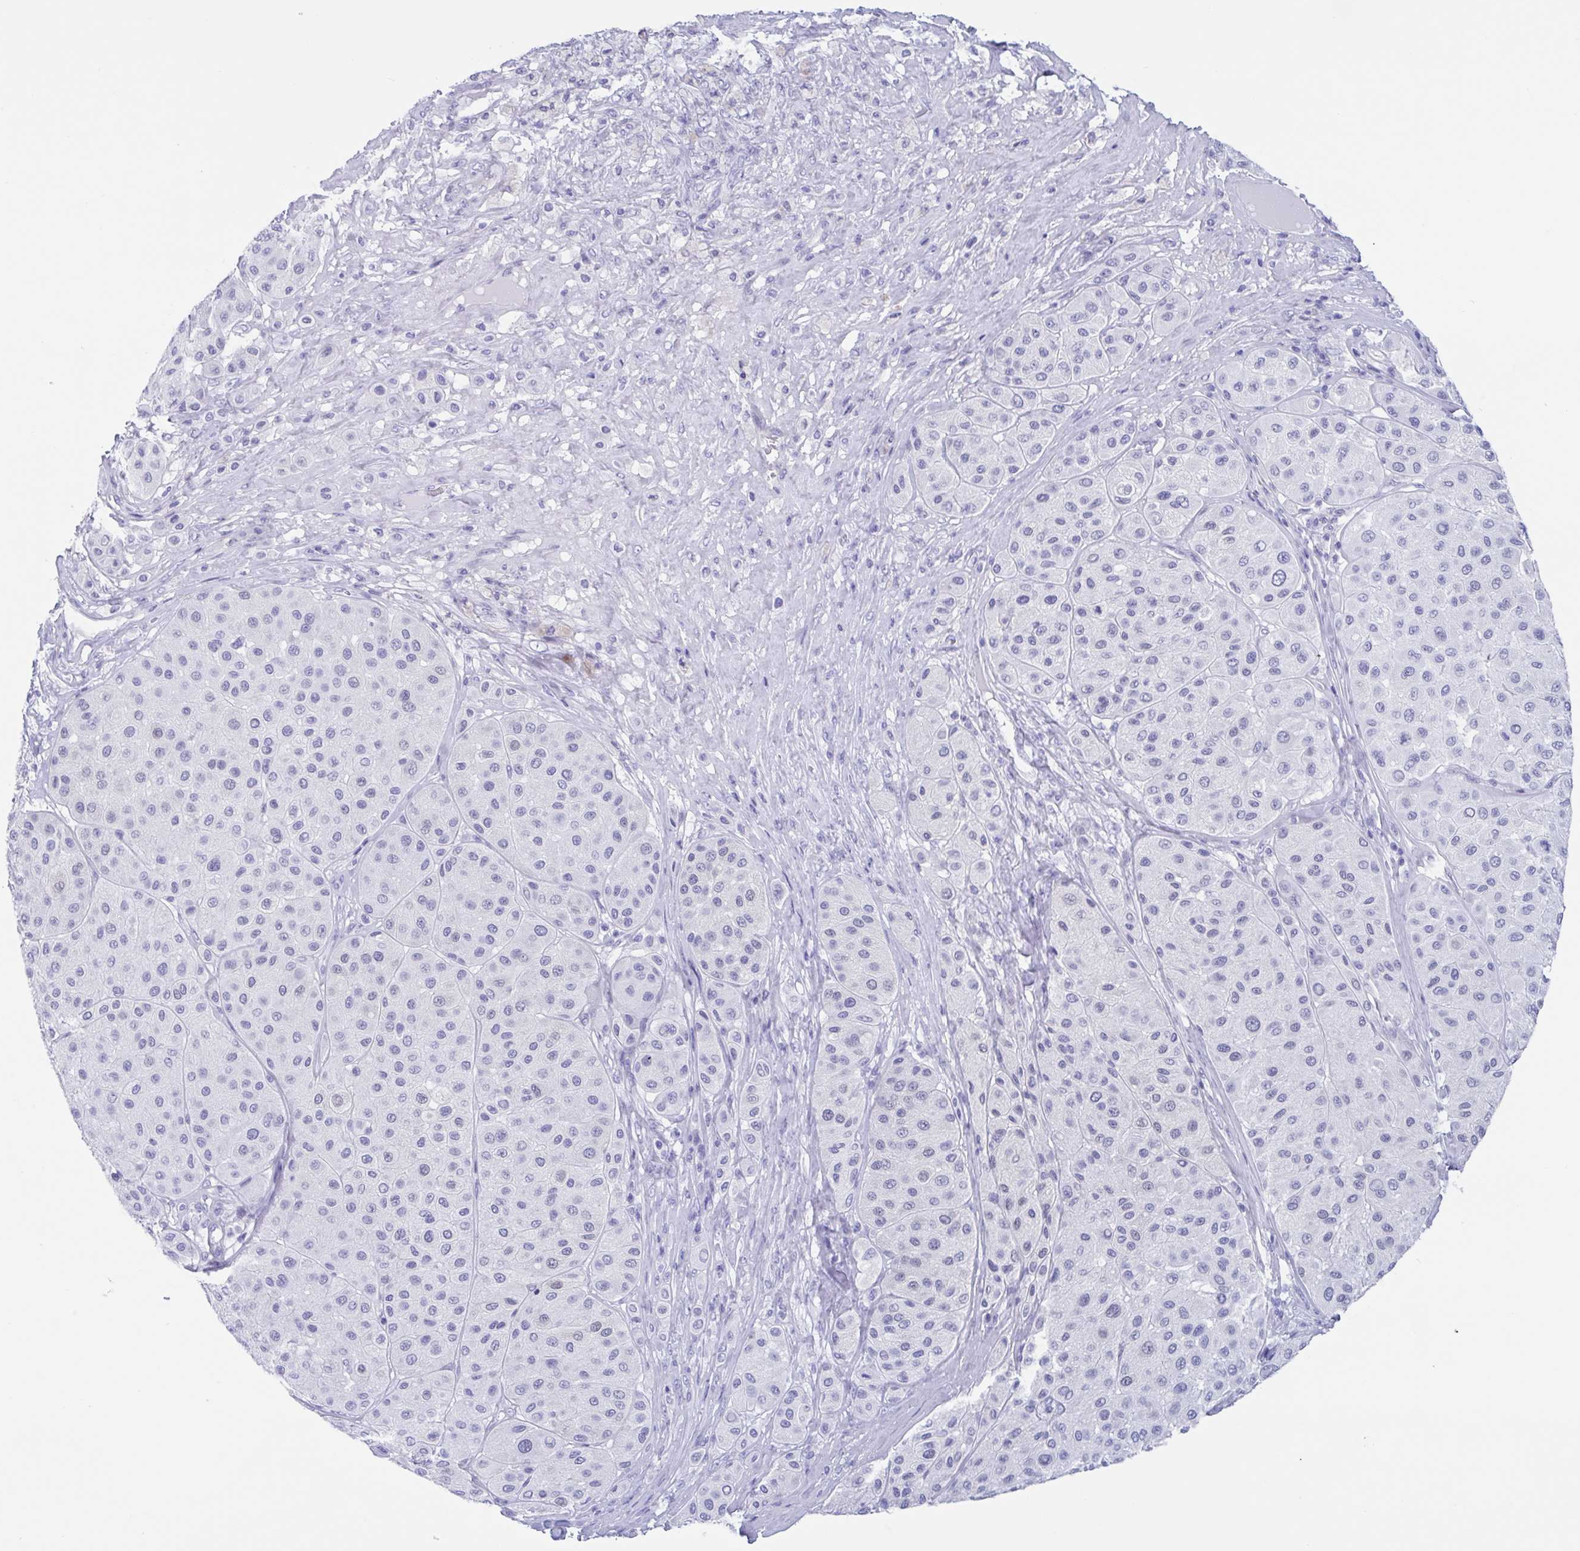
{"staining": {"intensity": "negative", "quantity": "none", "location": "none"}, "tissue": "melanoma", "cell_type": "Tumor cells", "image_type": "cancer", "snomed": [{"axis": "morphology", "description": "Malignant melanoma, Metastatic site"}, {"axis": "topography", "description": "Smooth muscle"}], "caption": "Tumor cells are negative for brown protein staining in melanoma. (Stains: DAB immunohistochemistry with hematoxylin counter stain, Microscopy: brightfield microscopy at high magnification).", "gene": "CDX4", "patient": {"sex": "male", "age": 41}}